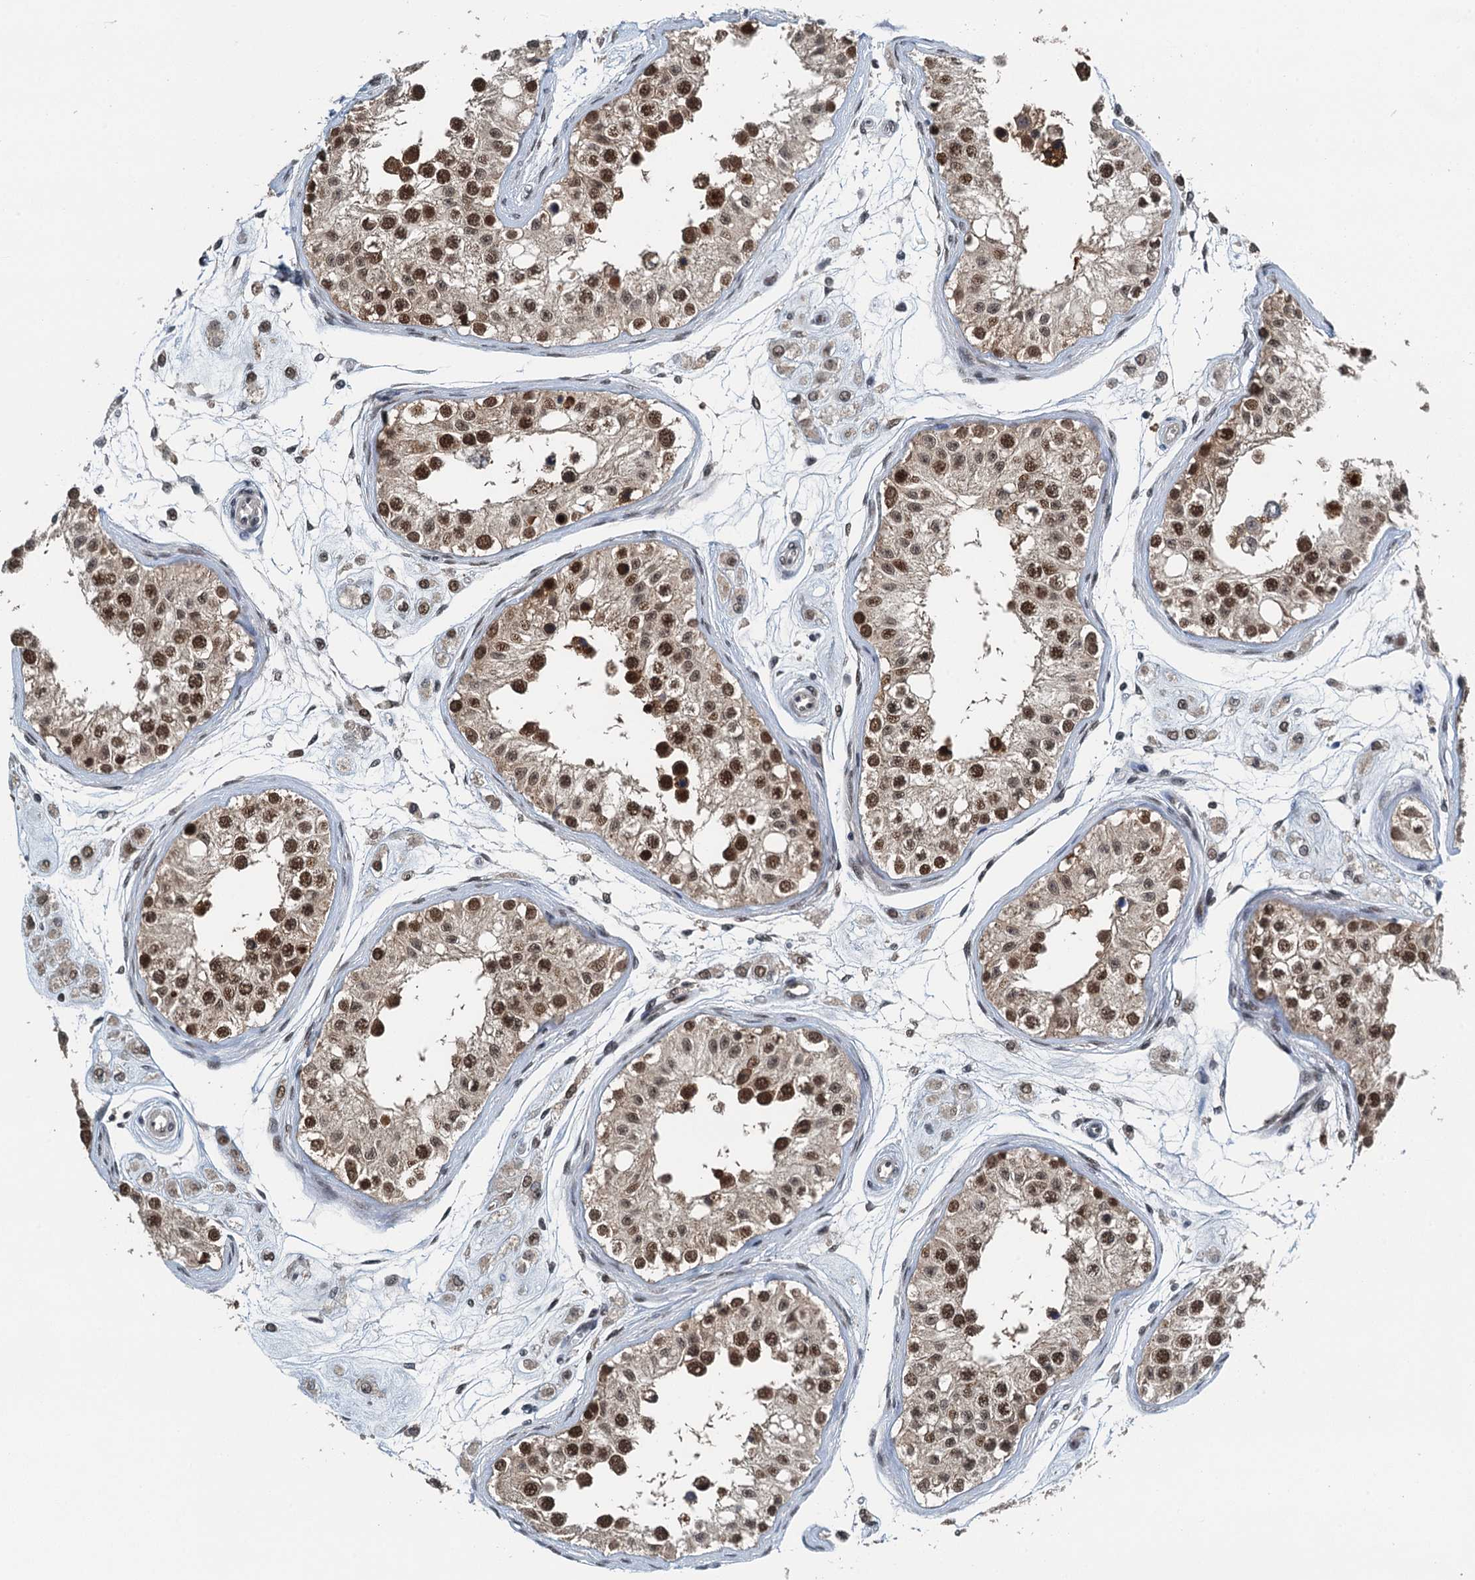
{"staining": {"intensity": "strong", "quantity": ">75%", "location": "nuclear"}, "tissue": "testis", "cell_type": "Cells in seminiferous ducts", "image_type": "normal", "snomed": [{"axis": "morphology", "description": "Normal tissue, NOS"}, {"axis": "morphology", "description": "Adenocarcinoma, metastatic, NOS"}, {"axis": "topography", "description": "Testis"}], "caption": "Immunohistochemical staining of unremarkable testis shows >75% levels of strong nuclear protein staining in approximately >75% of cells in seminiferous ducts. (IHC, brightfield microscopy, high magnification).", "gene": "MTA3", "patient": {"sex": "male", "age": 26}}